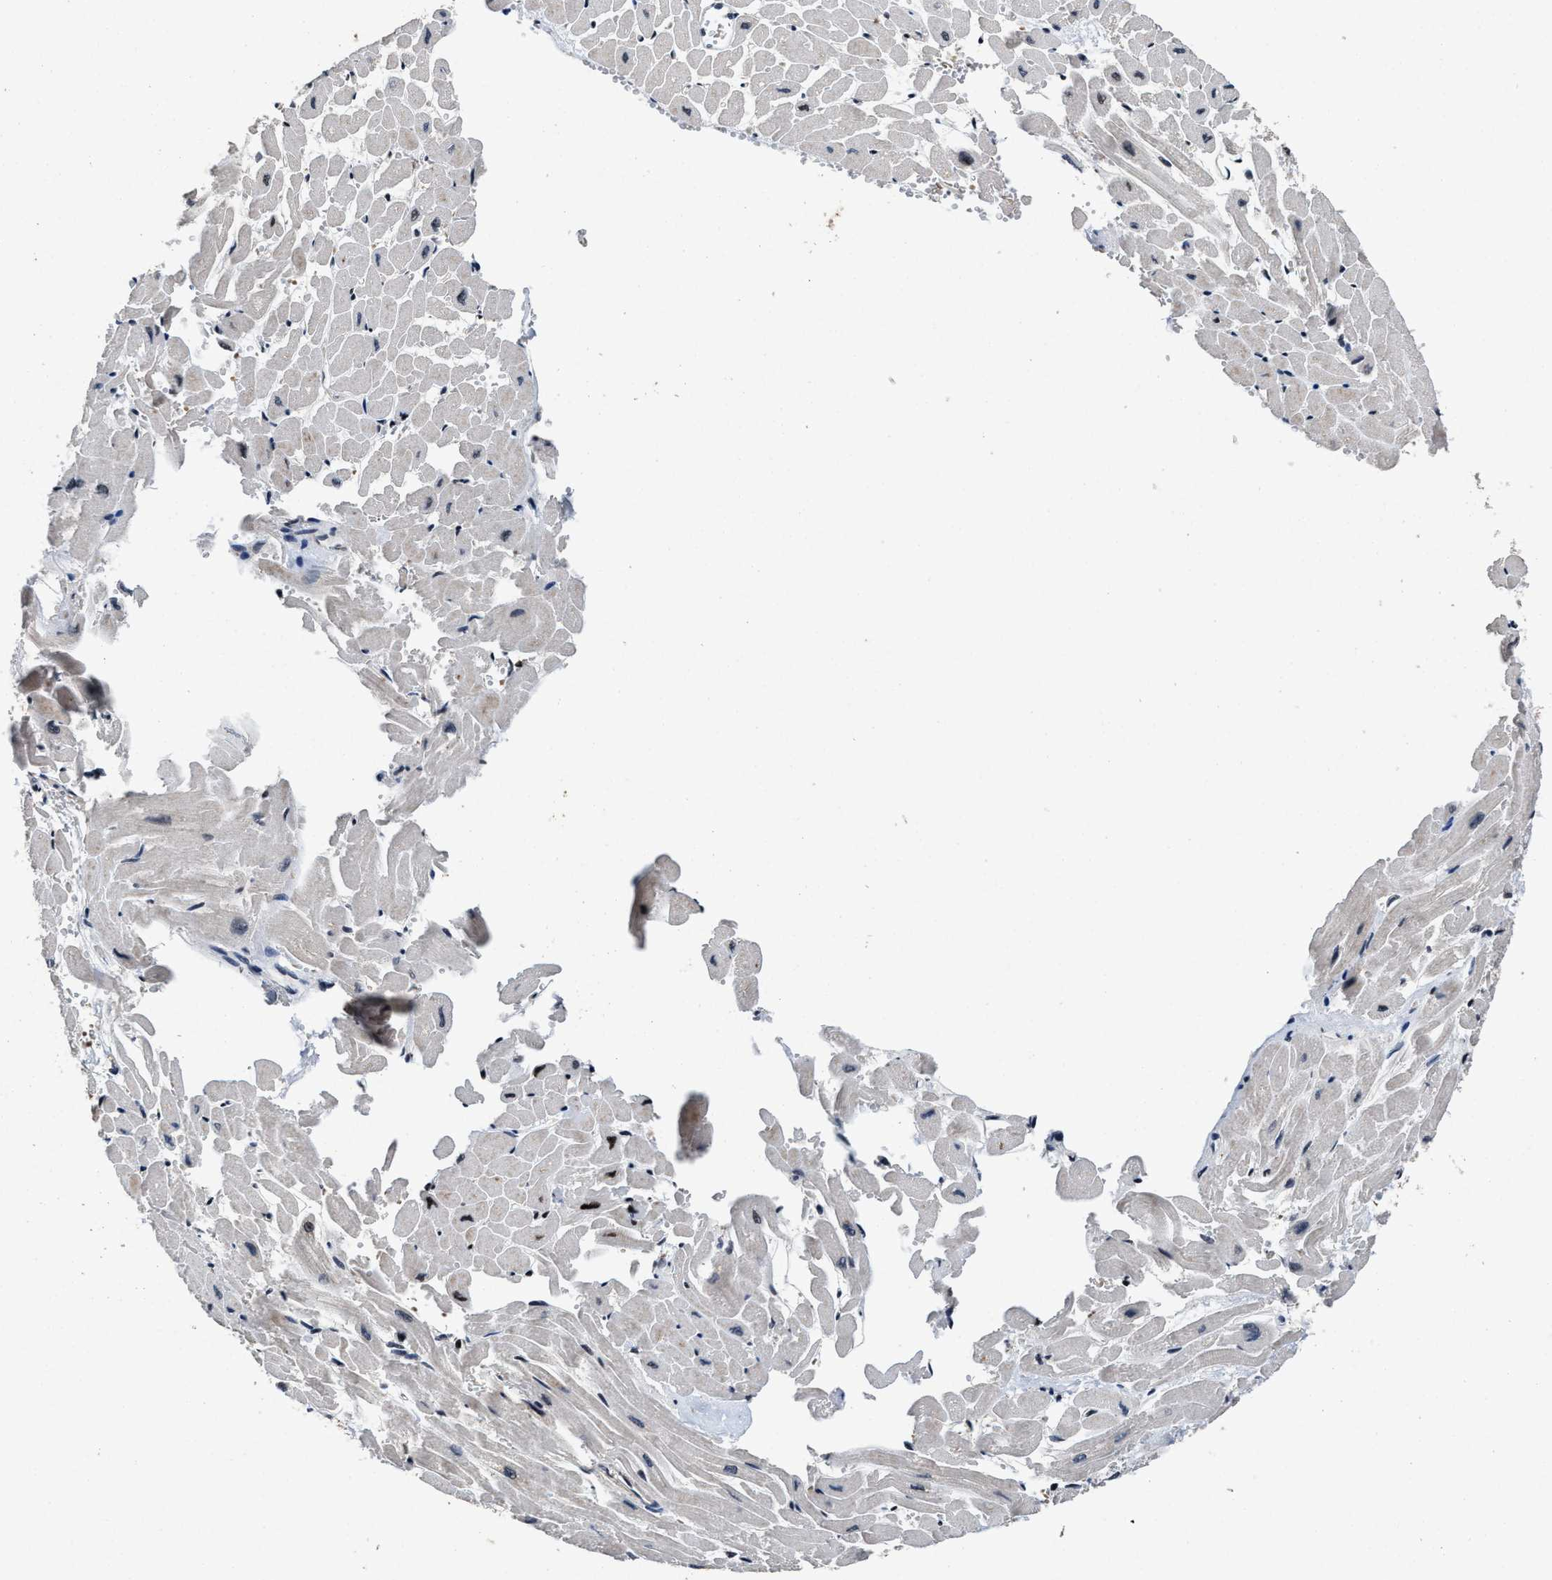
{"staining": {"intensity": "weak", "quantity": "<25%", "location": "nuclear"}, "tissue": "heart muscle", "cell_type": "Cardiomyocytes", "image_type": "normal", "snomed": [{"axis": "morphology", "description": "Normal tissue, NOS"}, {"axis": "topography", "description": "Heart"}], "caption": "High magnification brightfield microscopy of benign heart muscle stained with DAB (brown) and counterstained with hematoxylin (blue): cardiomyocytes show no significant staining. (Brightfield microscopy of DAB (3,3'-diaminobenzidine) immunohistochemistry (IHC) at high magnification).", "gene": "ZNF233", "patient": {"sex": "male", "age": 45}}